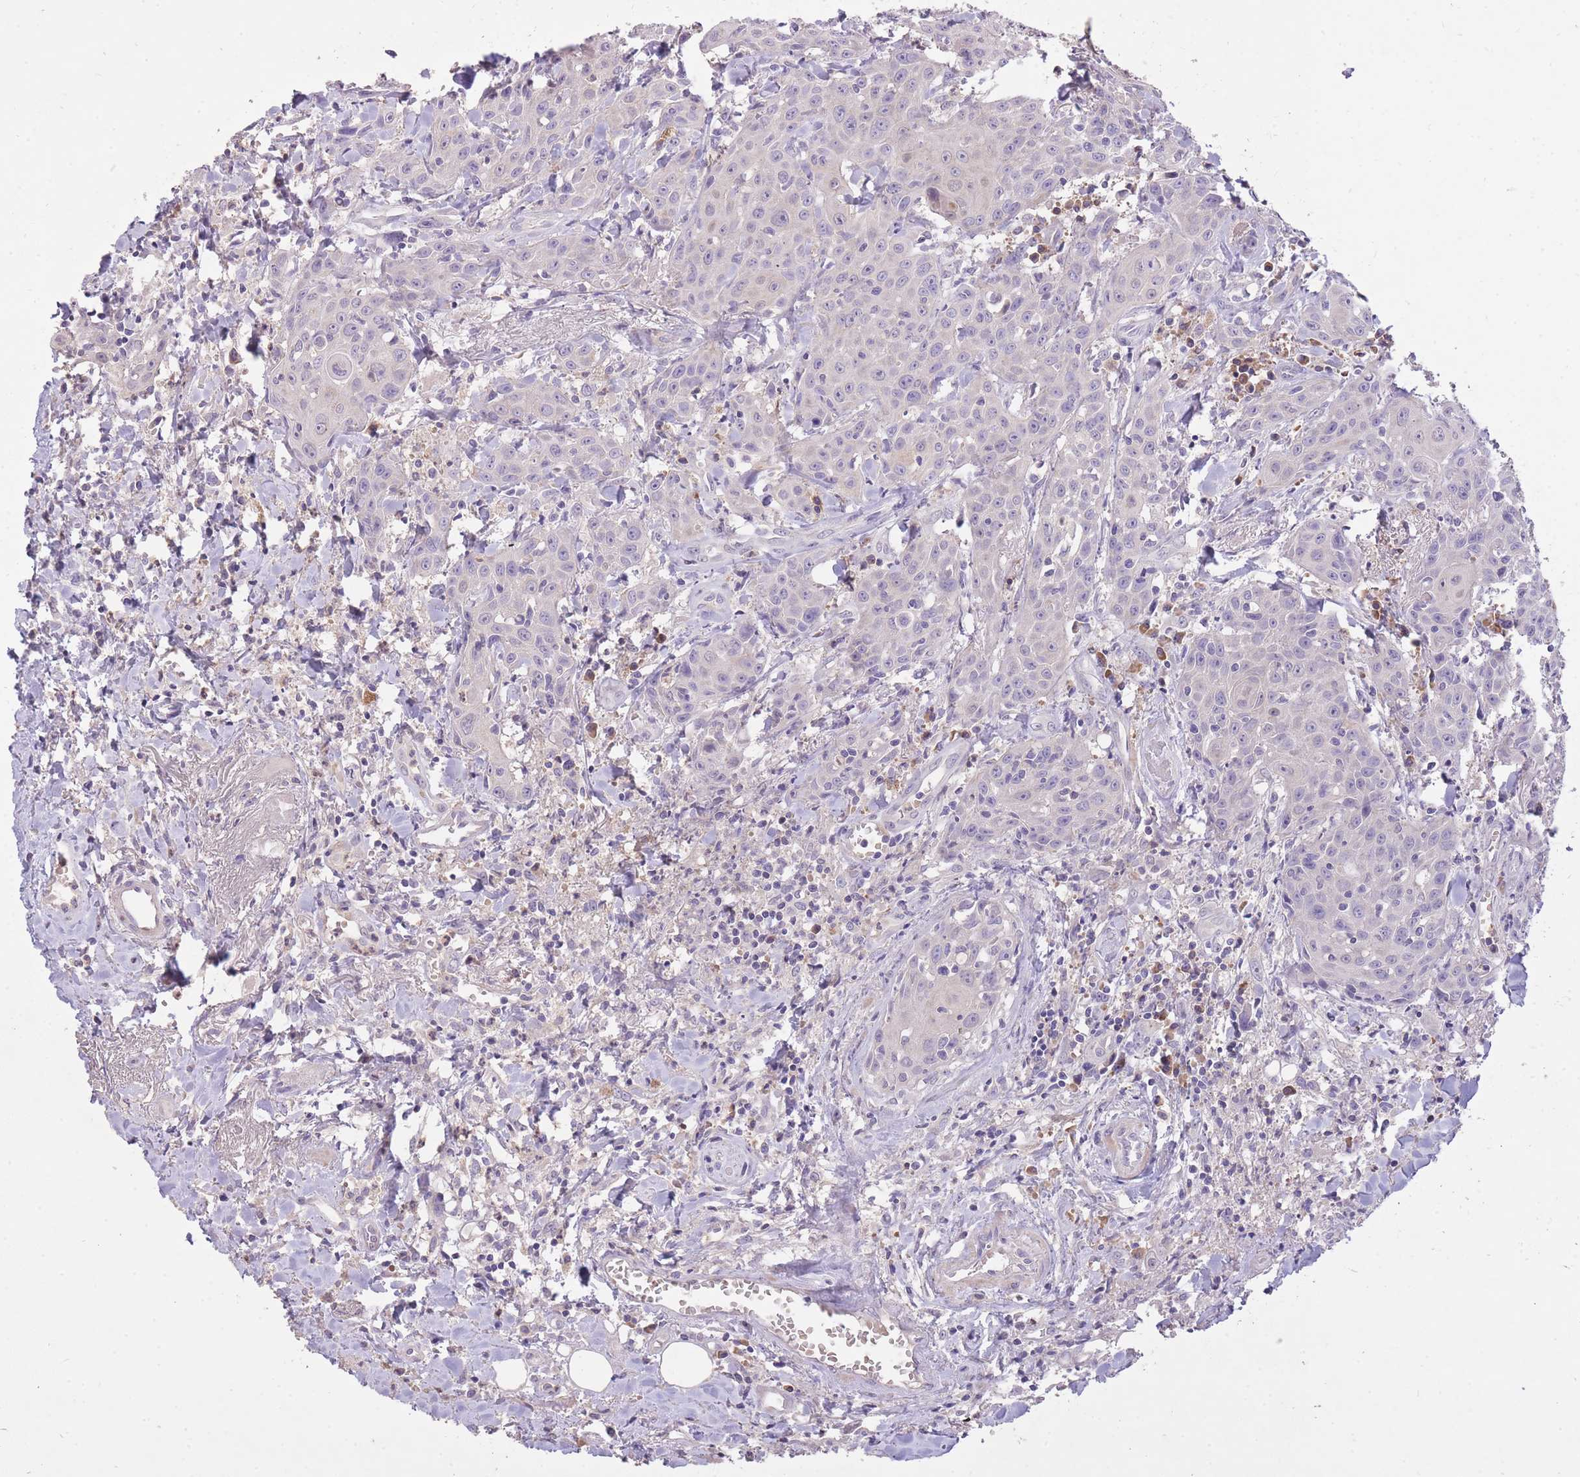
{"staining": {"intensity": "negative", "quantity": "none", "location": "none"}, "tissue": "head and neck cancer", "cell_type": "Tumor cells", "image_type": "cancer", "snomed": [{"axis": "morphology", "description": "Squamous cell carcinoma, NOS"}, {"axis": "topography", "description": "Oral tissue"}, {"axis": "topography", "description": "Head-Neck"}], "caption": "The immunohistochemistry photomicrograph has no significant staining in tumor cells of head and neck cancer (squamous cell carcinoma) tissue.", "gene": "FRG2C", "patient": {"sex": "female", "age": 82}}